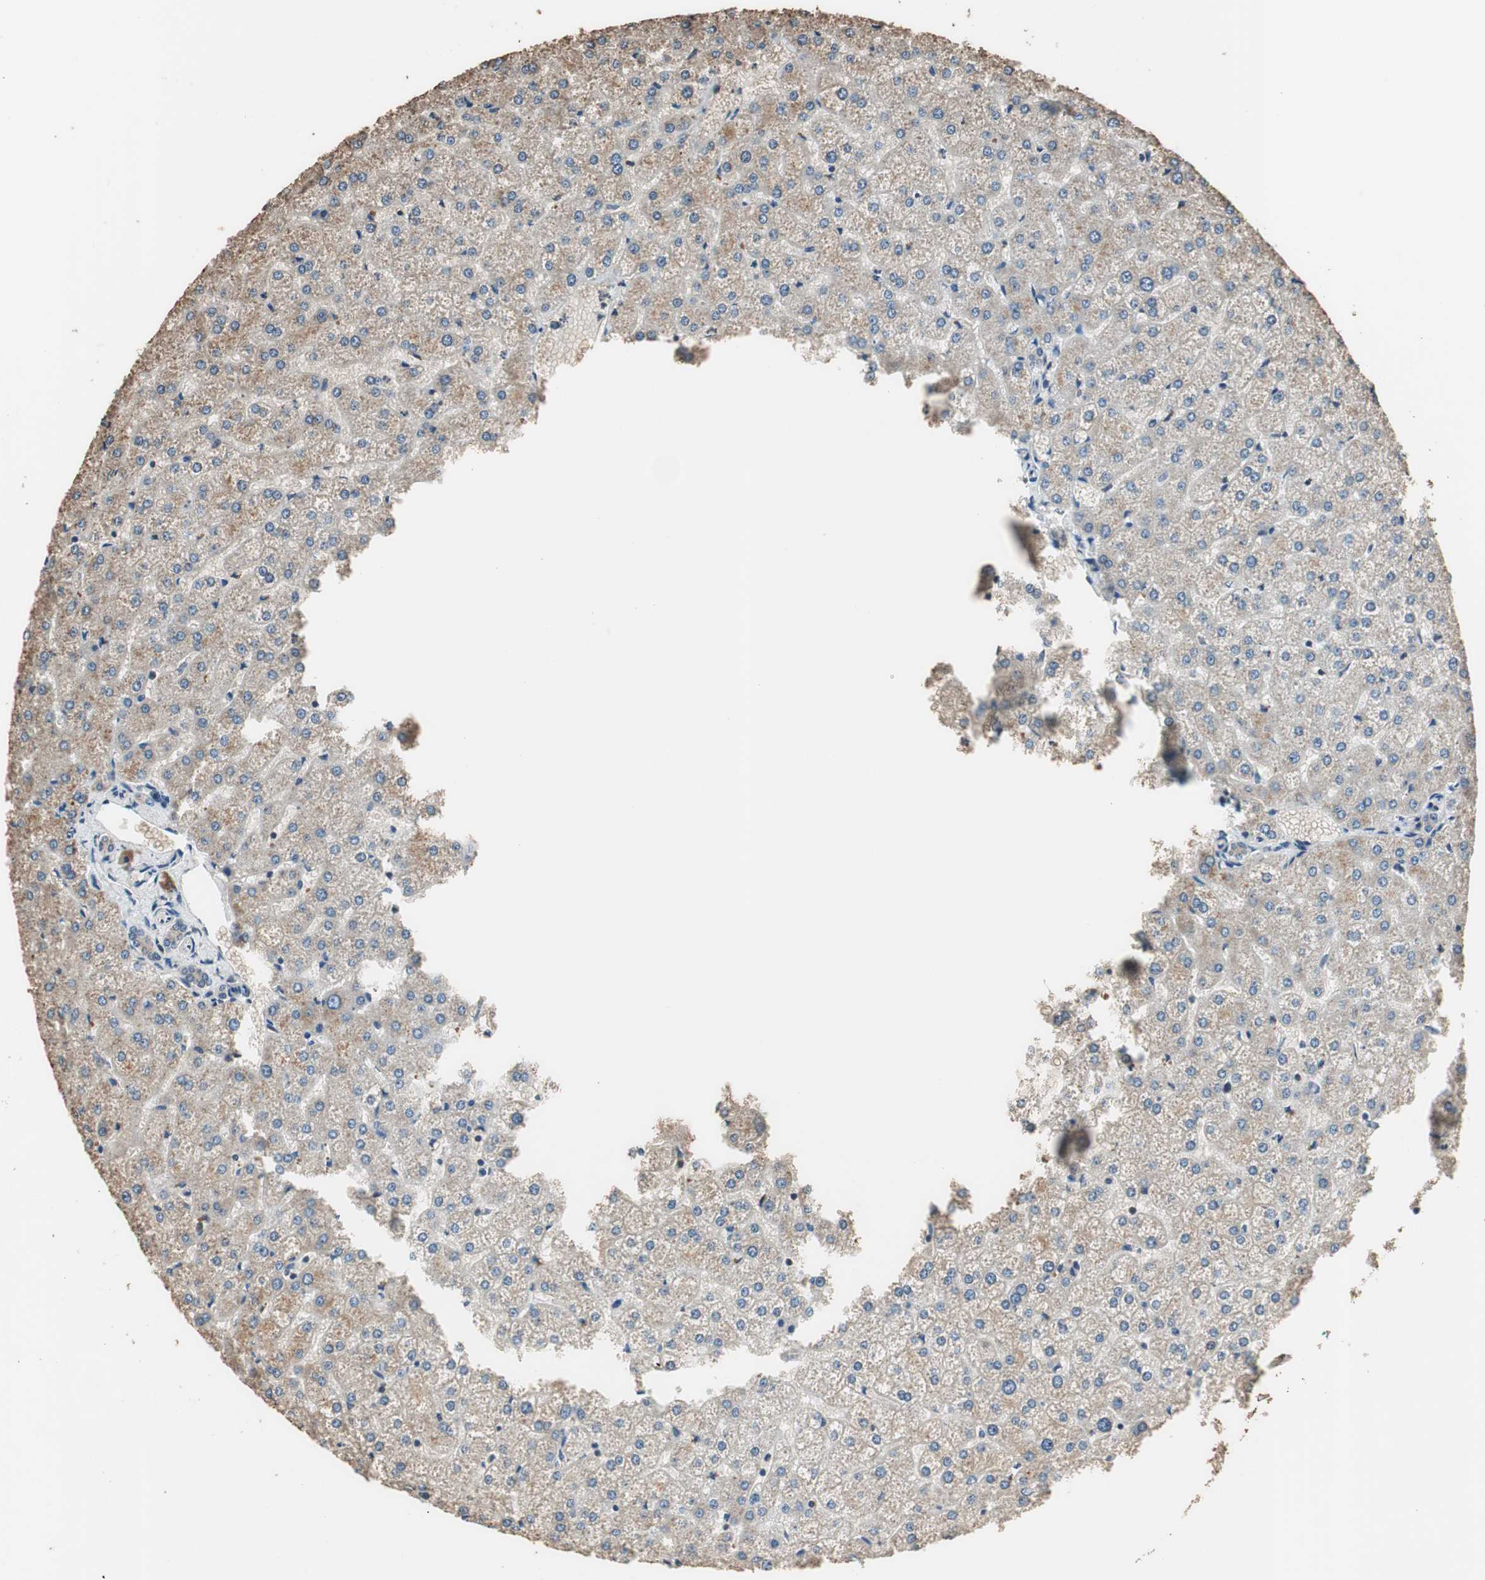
{"staining": {"intensity": "weak", "quantity": "25%-75%", "location": "cytoplasmic/membranous"}, "tissue": "liver", "cell_type": "Cholangiocytes", "image_type": "normal", "snomed": [{"axis": "morphology", "description": "Normal tissue, NOS"}, {"axis": "topography", "description": "Liver"}], "caption": "This histopathology image exhibits immunohistochemistry (IHC) staining of benign liver, with low weak cytoplasmic/membranous expression in approximately 25%-75% of cholangiocytes.", "gene": "GCLC", "patient": {"sex": "female", "age": 32}}